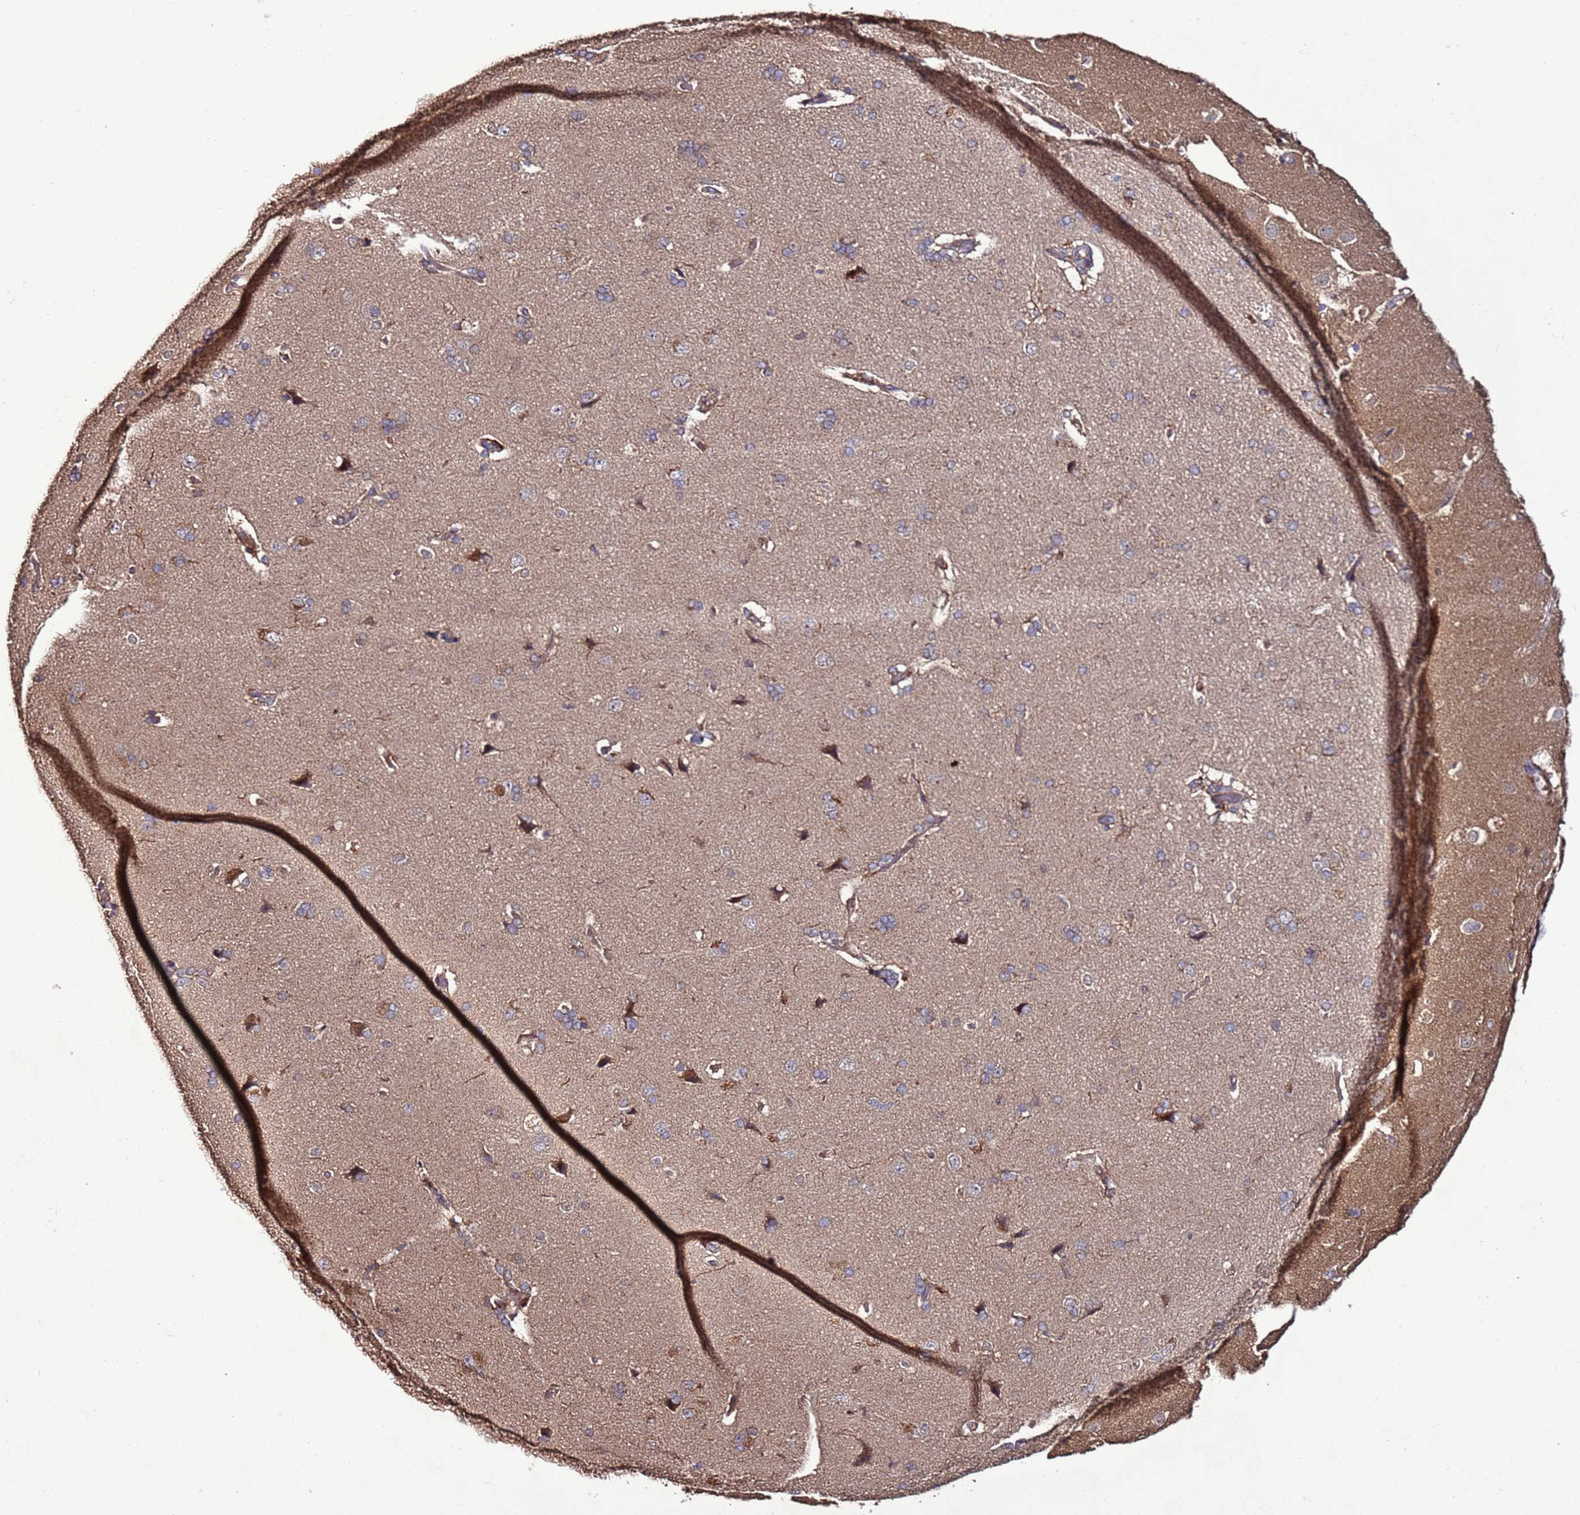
{"staining": {"intensity": "moderate", "quantity": "<25%", "location": "cytoplasmic/membranous"}, "tissue": "cerebral cortex", "cell_type": "Endothelial cells", "image_type": "normal", "snomed": [{"axis": "morphology", "description": "Normal tissue, NOS"}, {"axis": "topography", "description": "Cerebral cortex"}], "caption": "Benign cerebral cortex was stained to show a protein in brown. There is low levels of moderate cytoplasmic/membranous expression in approximately <25% of endothelial cells. Immunohistochemistry stains the protein of interest in brown and the nuclei are stained blue.", "gene": "RPS15A", "patient": {"sex": "male", "age": 62}}